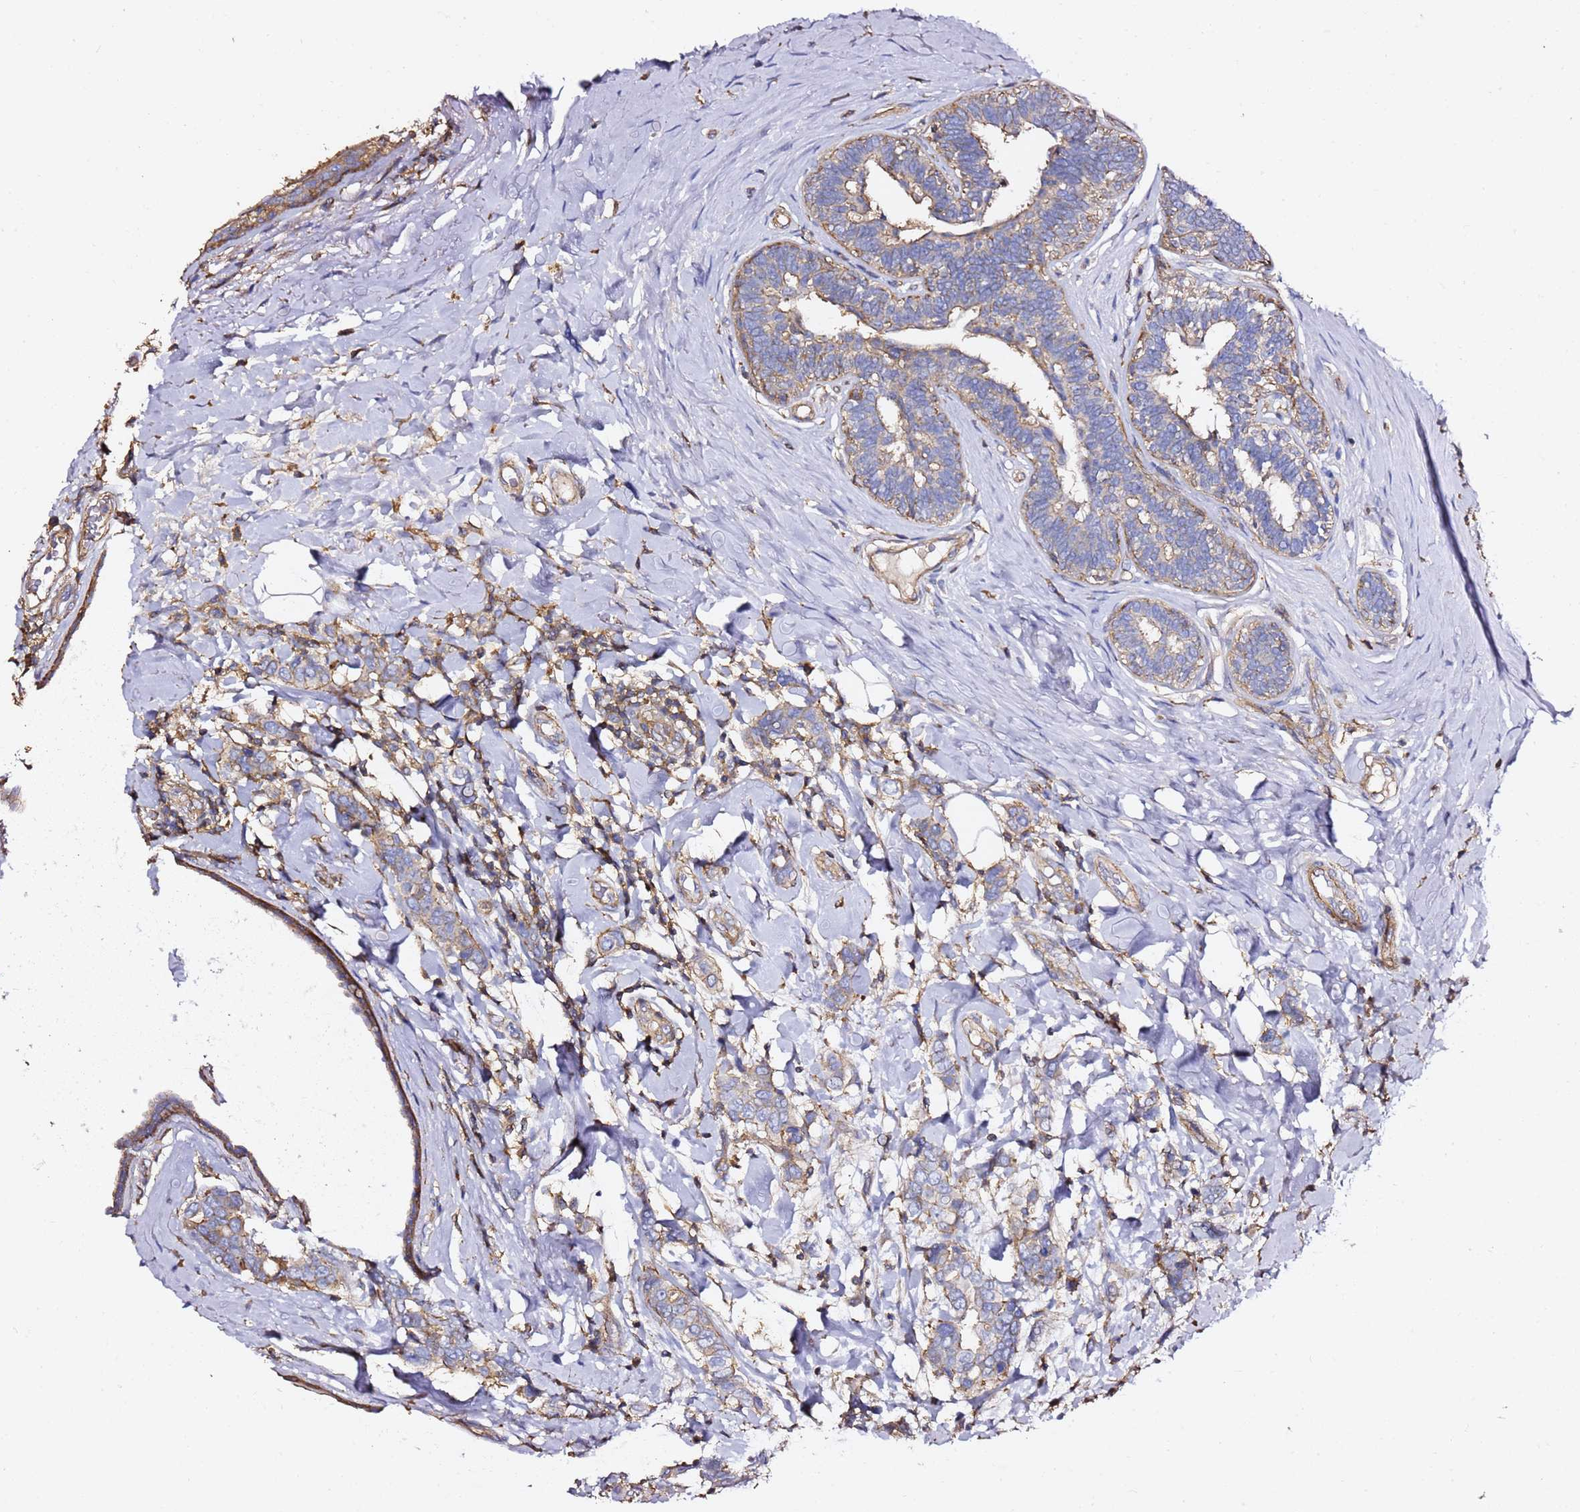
{"staining": {"intensity": "weak", "quantity": "<25%", "location": "cytoplasmic/membranous"}, "tissue": "breast cancer", "cell_type": "Tumor cells", "image_type": "cancer", "snomed": [{"axis": "morphology", "description": "Lobular carcinoma"}, {"axis": "topography", "description": "Breast"}], "caption": "Immunohistochemical staining of human breast cancer (lobular carcinoma) displays no significant positivity in tumor cells. The staining is performed using DAB (3,3'-diaminobenzidine) brown chromogen with nuclei counter-stained in using hematoxylin.", "gene": "ZFP36L2", "patient": {"sex": "female", "age": 51}}